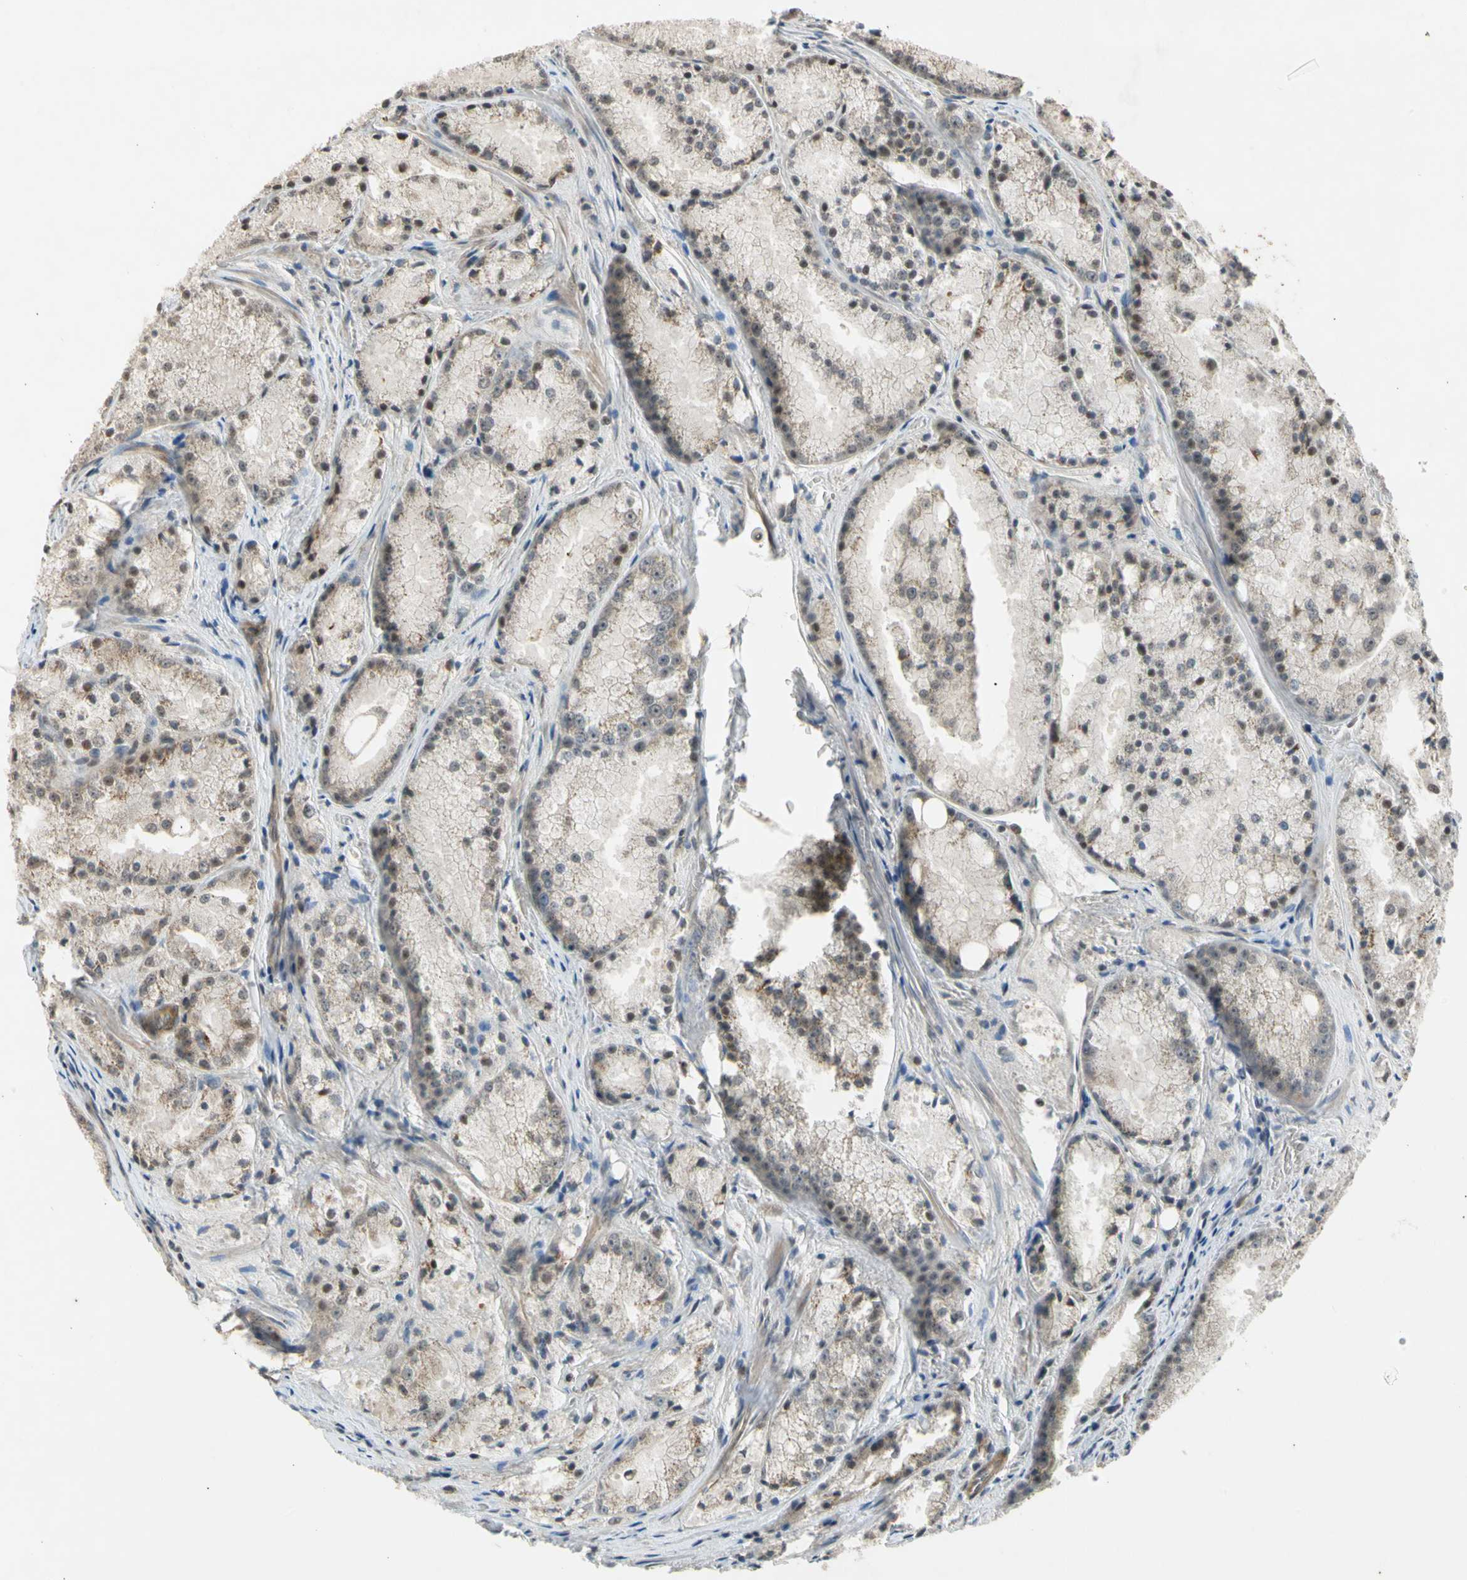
{"staining": {"intensity": "weak", "quantity": "25%-75%", "location": "cytoplasmic/membranous"}, "tissue": "prostate cancer", "cell_type": "Tumor cells", "image_type": "cancer", "snomed": [{"axis": "morphology", "description": "Adenocarcinoma, Low grade"}, {"axis": "topography", "description": "Prostate"}], "caption": "Prostate cancer (low-grade adenocarcinoma) stained for a protein (brown) shows weak cytoplasmic/membranous positive staining in approximately 25%-75% of tumor cells.", "gene": "EFNB2", "patient": {"sex": "male", "age": 64}}